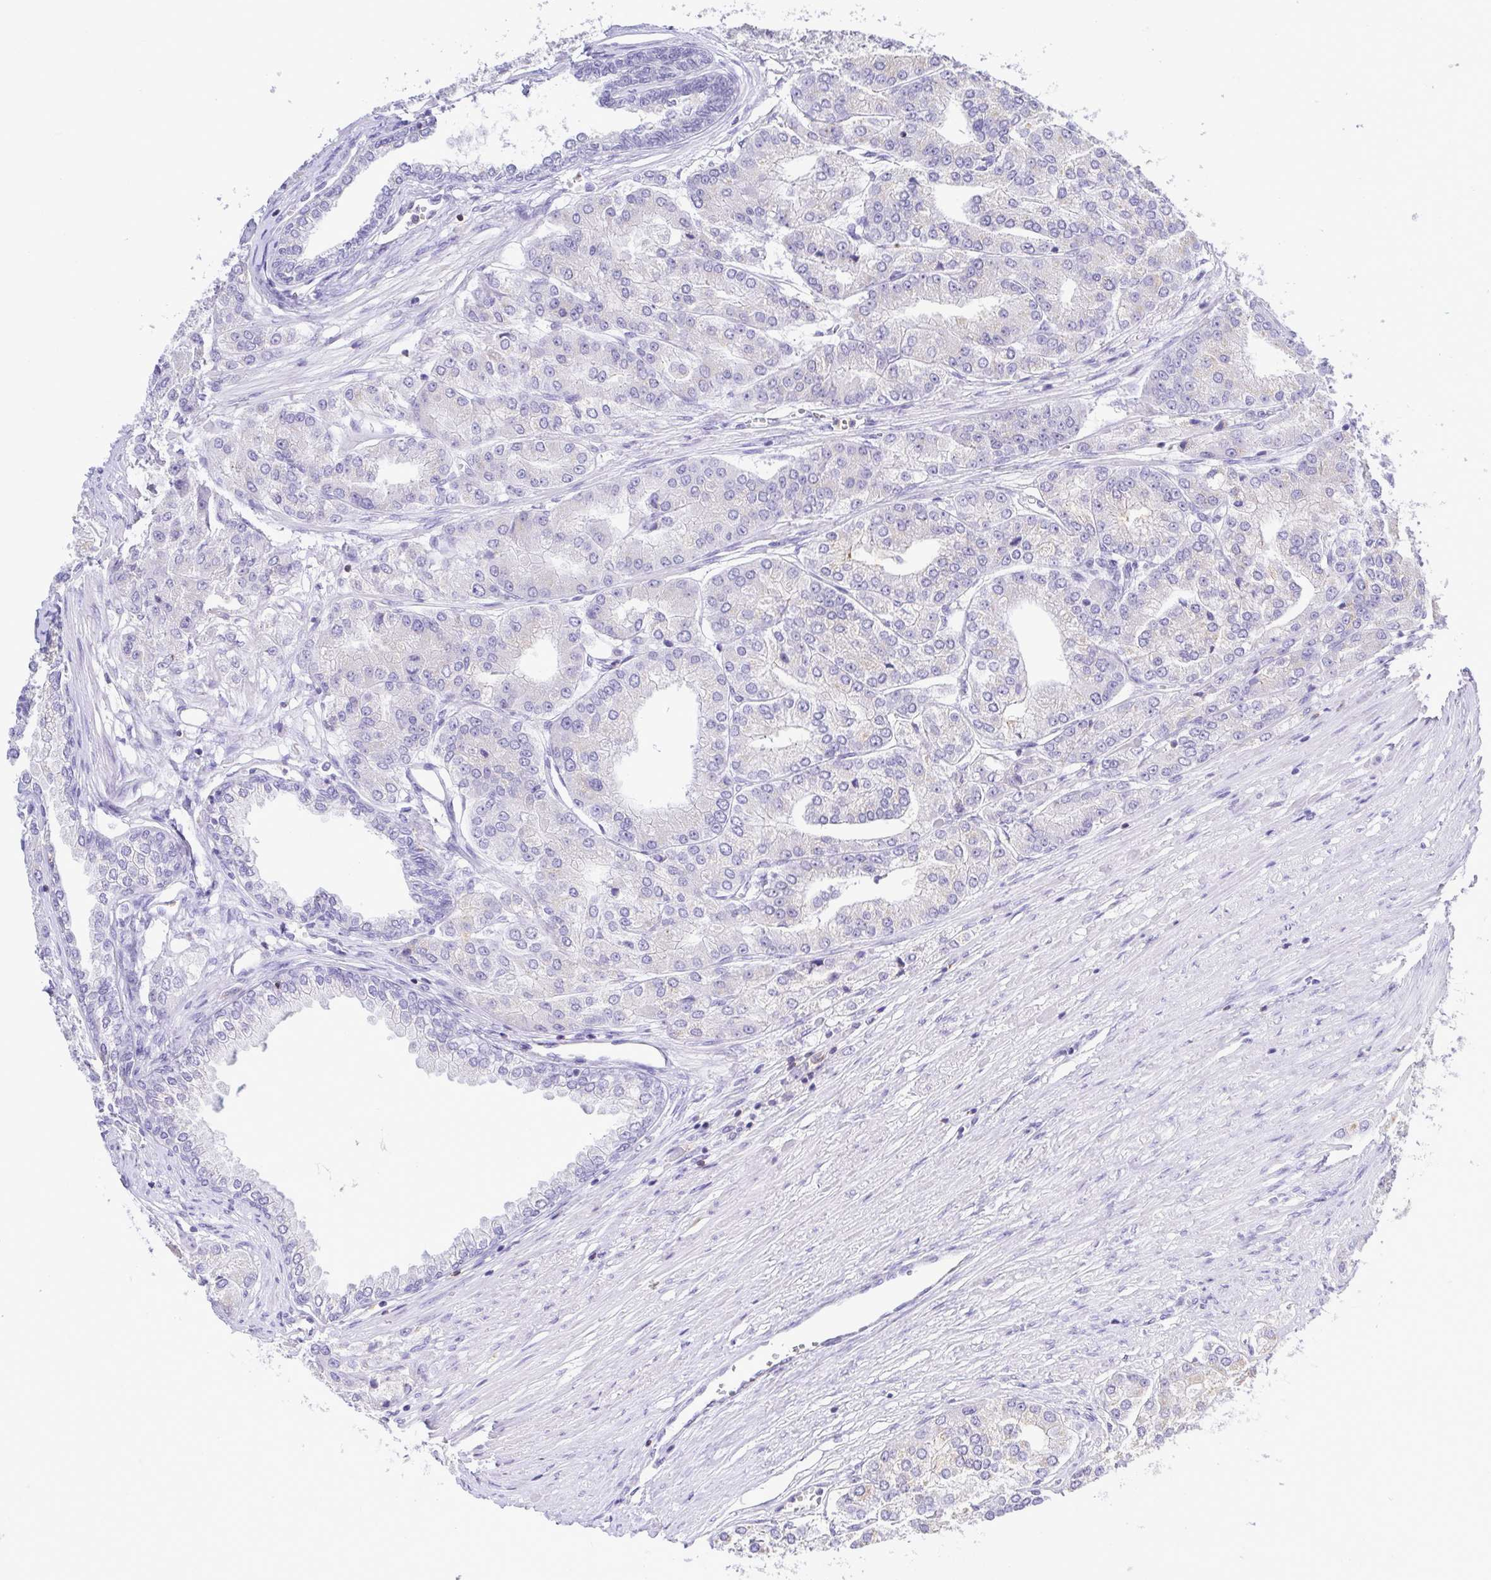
{"staining": {"intensity": "negative", "quantity": "none", "location": "none"}, "tissue": "prostate cancer", "cell_type": "Tumor cells", "image_type": "cancer", "snomed": [{"axis": "morphology", "description": "Adenocarcinoma, High grade"}, {"axis": "topography", "description": "Prostate"}], "caption": "Immunohistochemistry (IHC) image of prostate high-grade adenocarcinoma stained for a protein (brown), which shows no expression in tumor cells.", "gene": "PGLYRP1", "patient": {"sex": "male", "age": 61}}